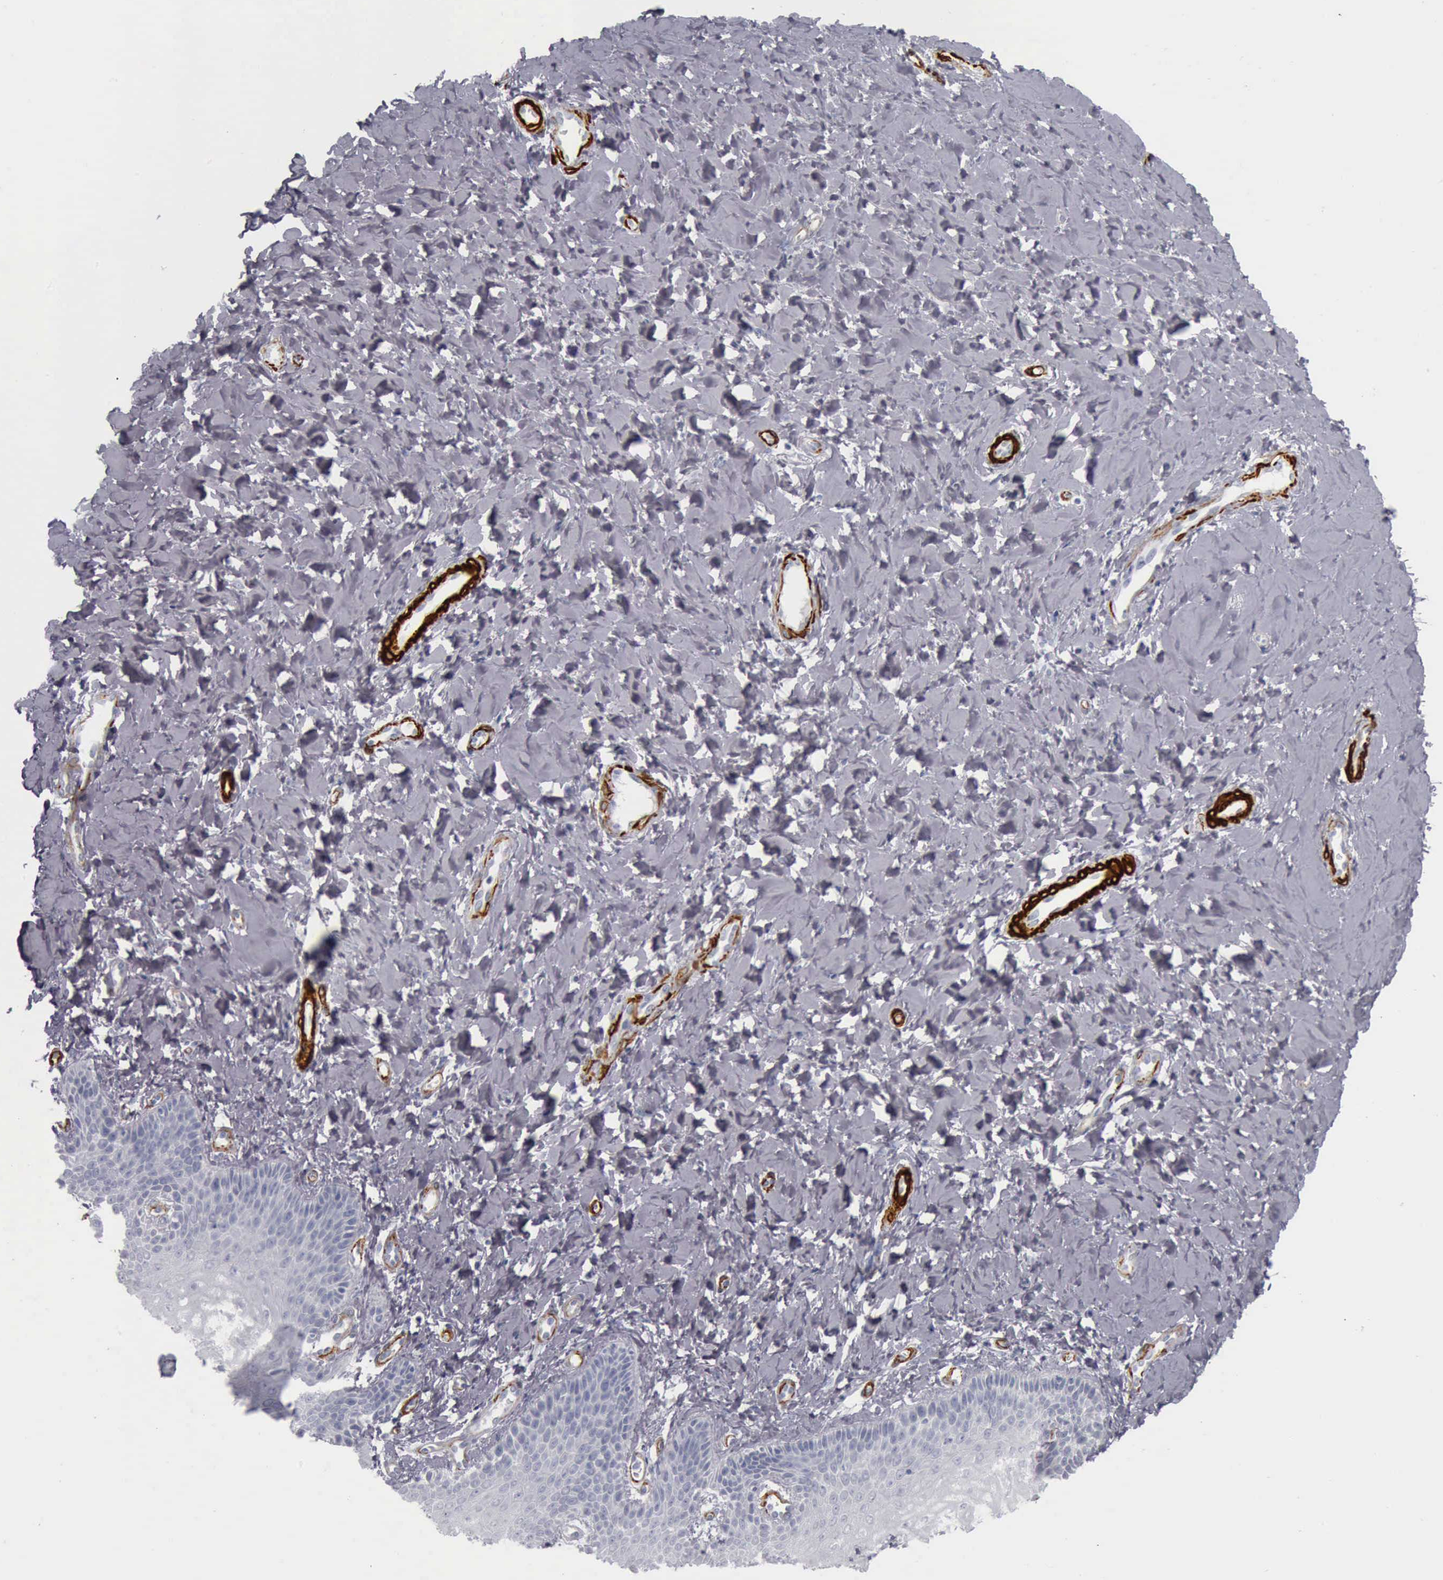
{"staining": {"intensity": "negative", "quantity": "none", "location": "none"}, "tissue": "vagina", "cell_type": "Squamous epithelial cells", "image_type": "normal", "snomed": [{"axis": "morphology", "description": "Normal tissue, NOS"}, {"axis": "topography", "description": "Vagina"}], "caption": "This is an immunohistochemistry (IHC) histopathology image of benign vagina. There is no staining in squamous epithelial cells.", "gene": "CALD1", "patient": {"sex": "female", "age": 68}}